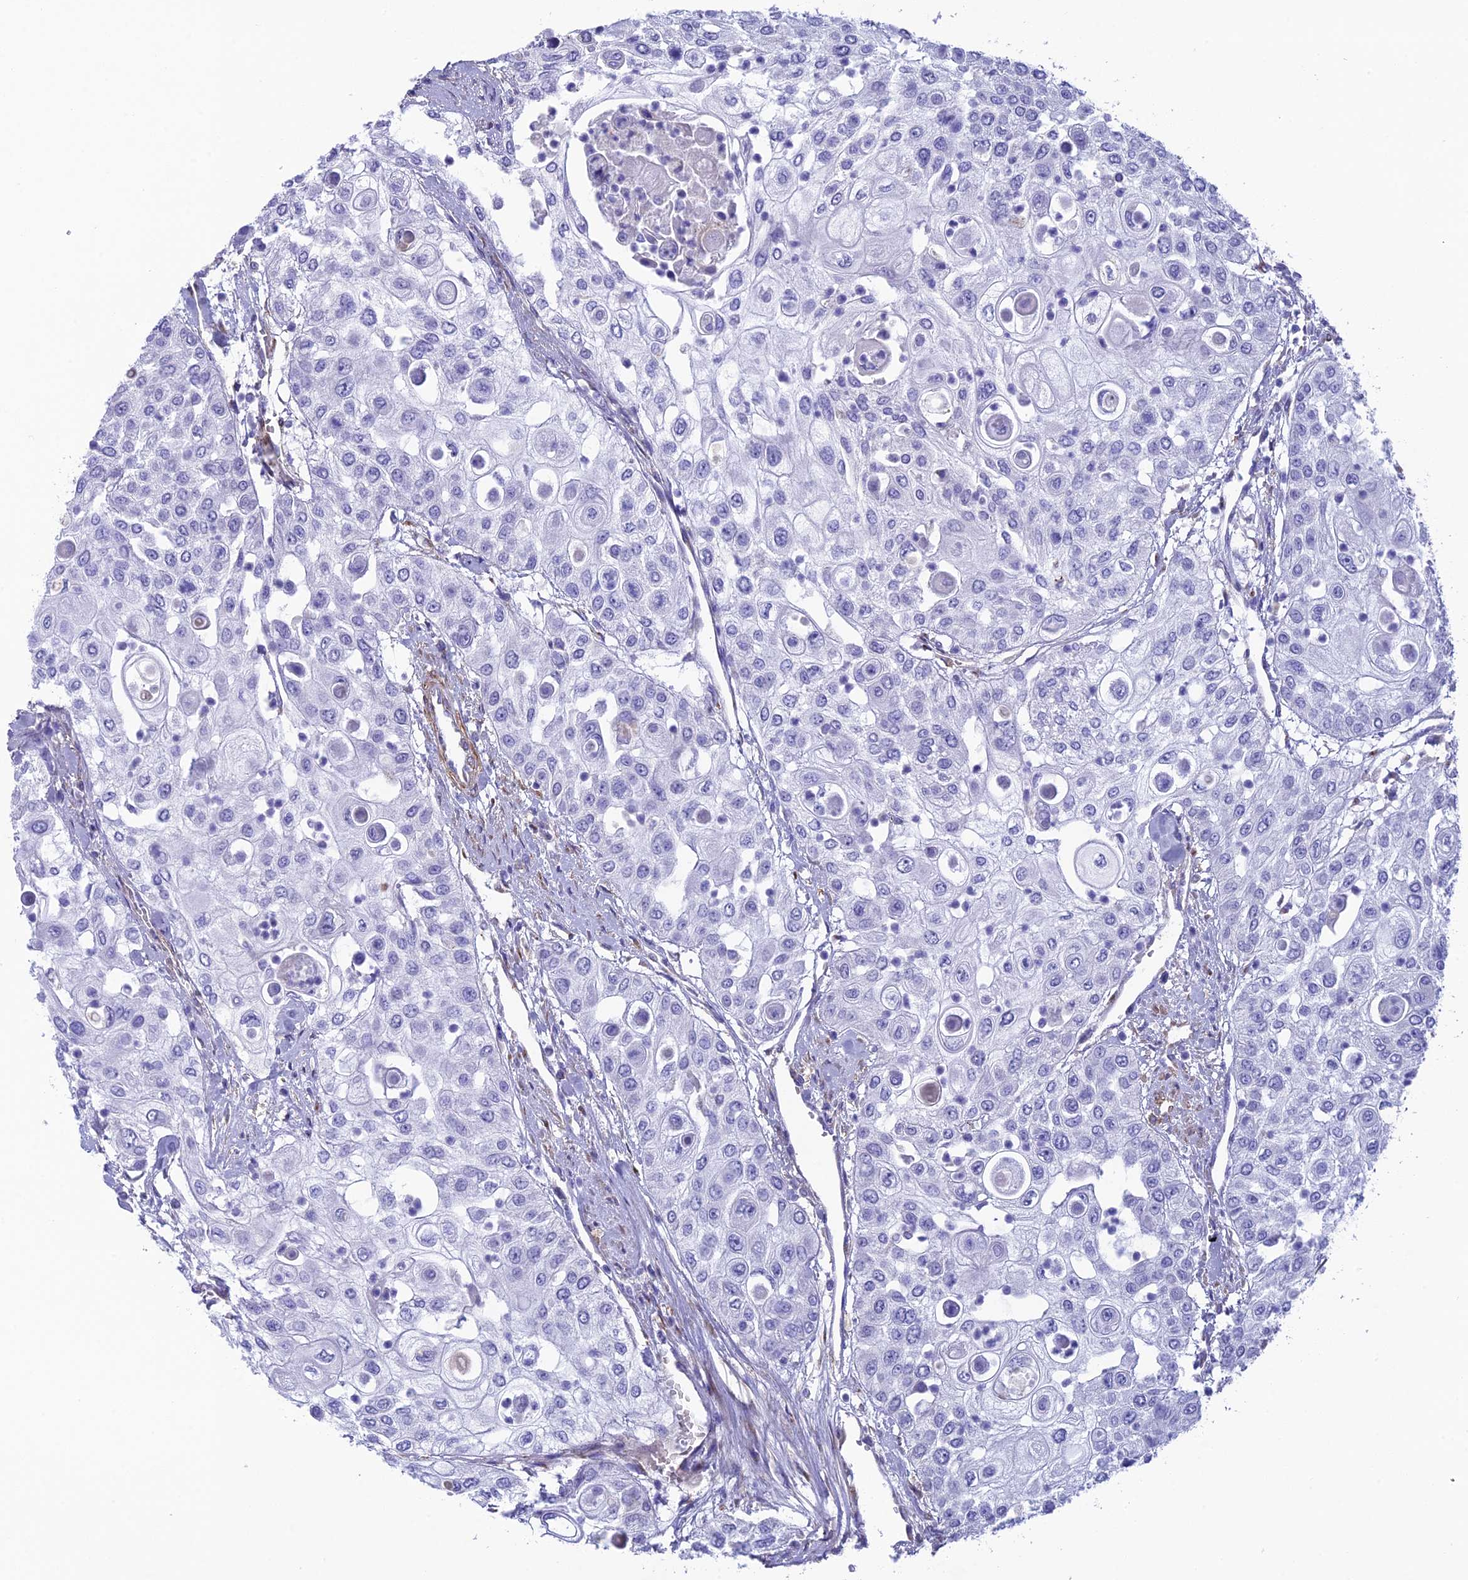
{"staining": {"intensity": "negative", "quantity": "none", "location": "none"}, "tissue": "urothelial cancer", "cell_type": "Tumor cells", "image_type": "cancer", "snomed": [{"axis": "morphology", "description": "Urothelial carcinoma, High grade"}, {"axis": "topography", "description": "Urinary bladder"}], "caption": "This micrograph is of urothelial cancer stained with immunohistochemistry to label a protein in brown with the nuclei are counter-stained blue. There is no positivity in tumor cells.", "gene": "TNS1", "patient": {"sex": "female", "age": 79}}